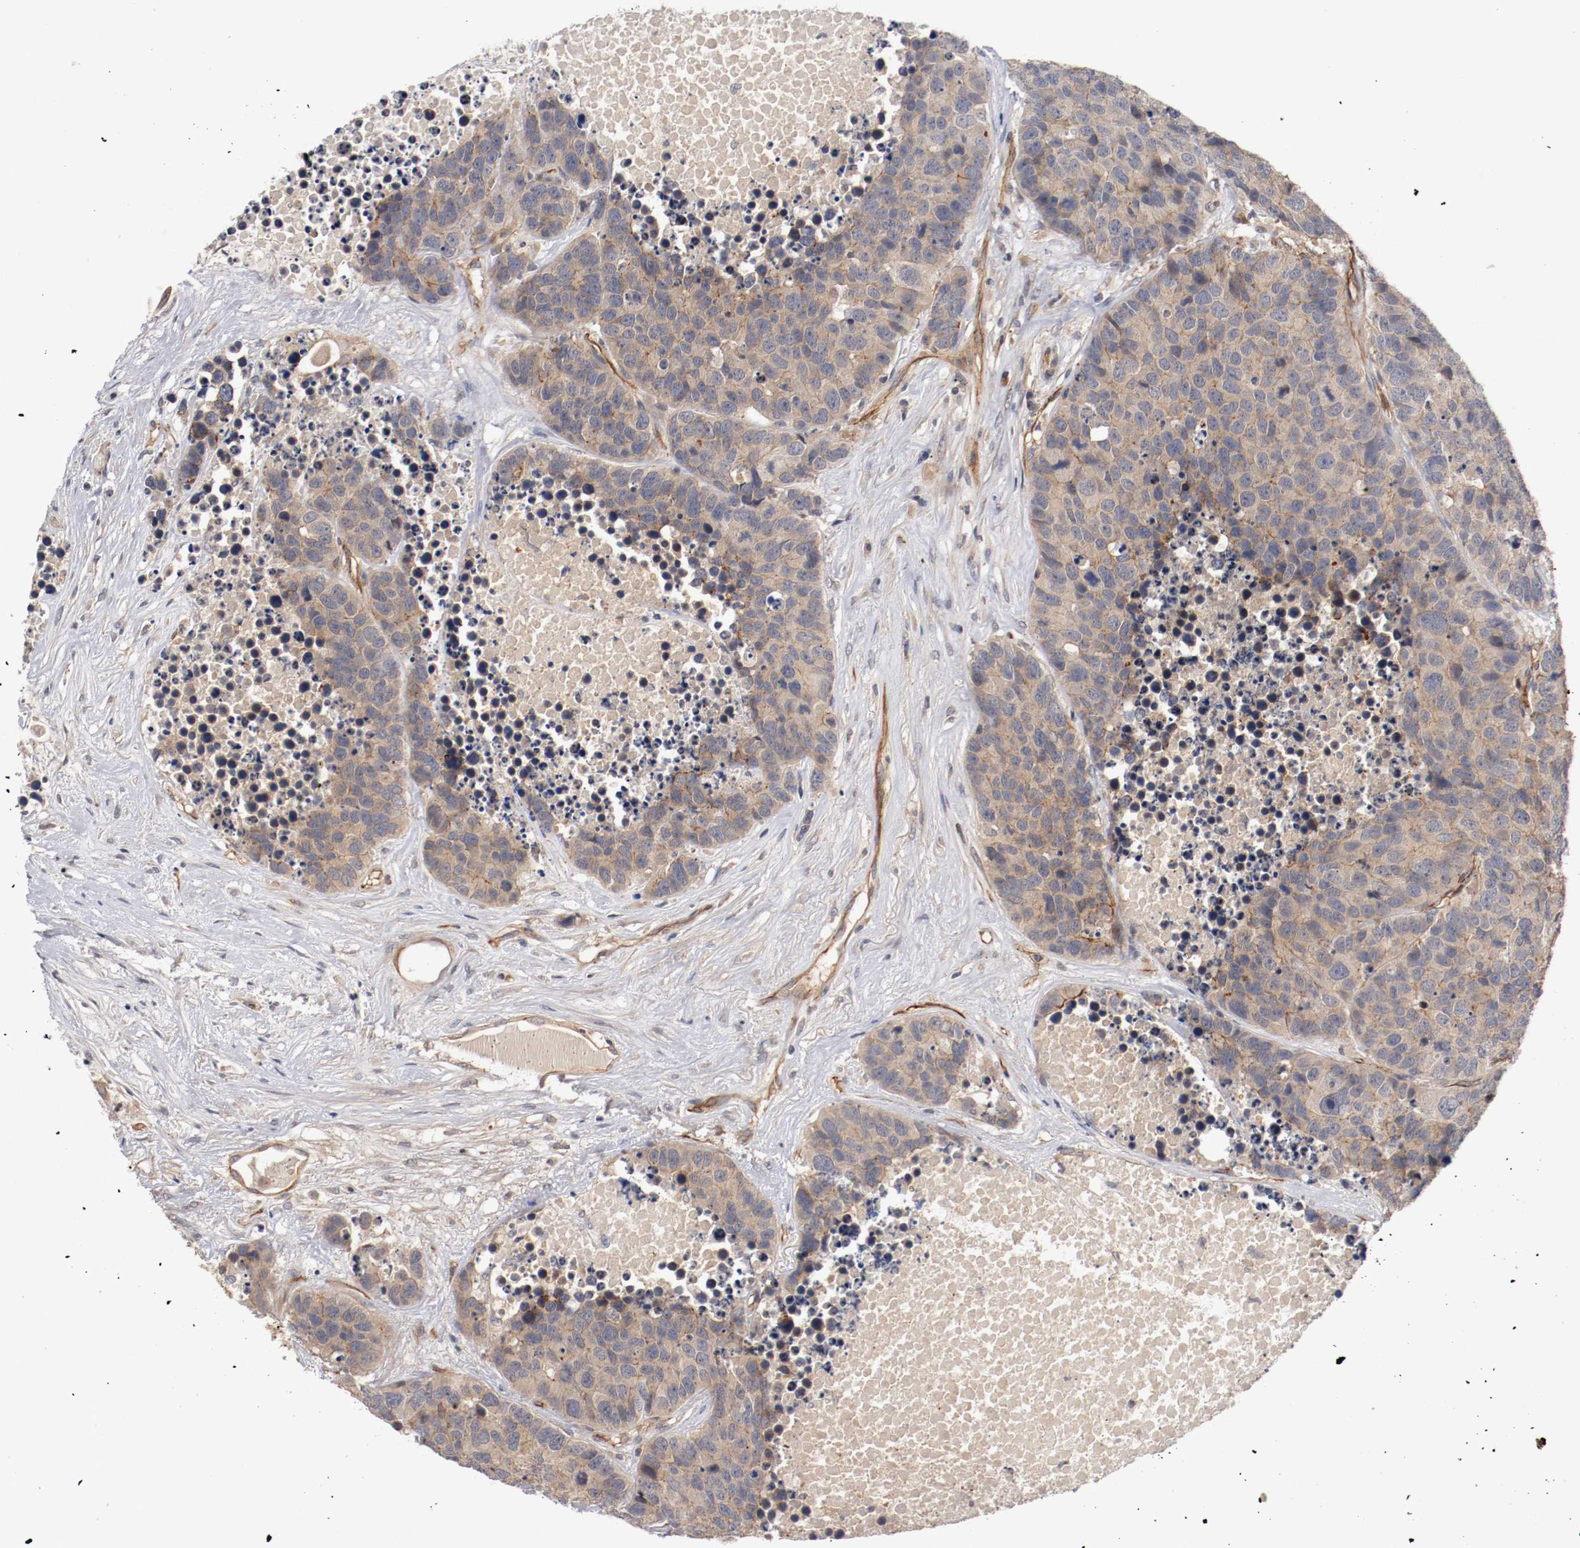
{"staining": {"intensity": "weak", "quantity": "25%-75%", "location": "cytoplasmic/membranous"}, "tissue": "carcinoid", "cell_type": "Tumor cells", "image_type": "cancer", "snomed": [{"axis": "morphology", "description": "Carcinoid, malignant, NOS"}, {"axis": "topography", "description": "Lung"}], "caption": "About 25%-75% of tumor cells in human carcinoid exhibit weak cytoplasmic/membranous protein expression as visualized by brown immunohistochemical staining.", "gene": "TYK2", "patient": {"sex": "male", "age": 60}}